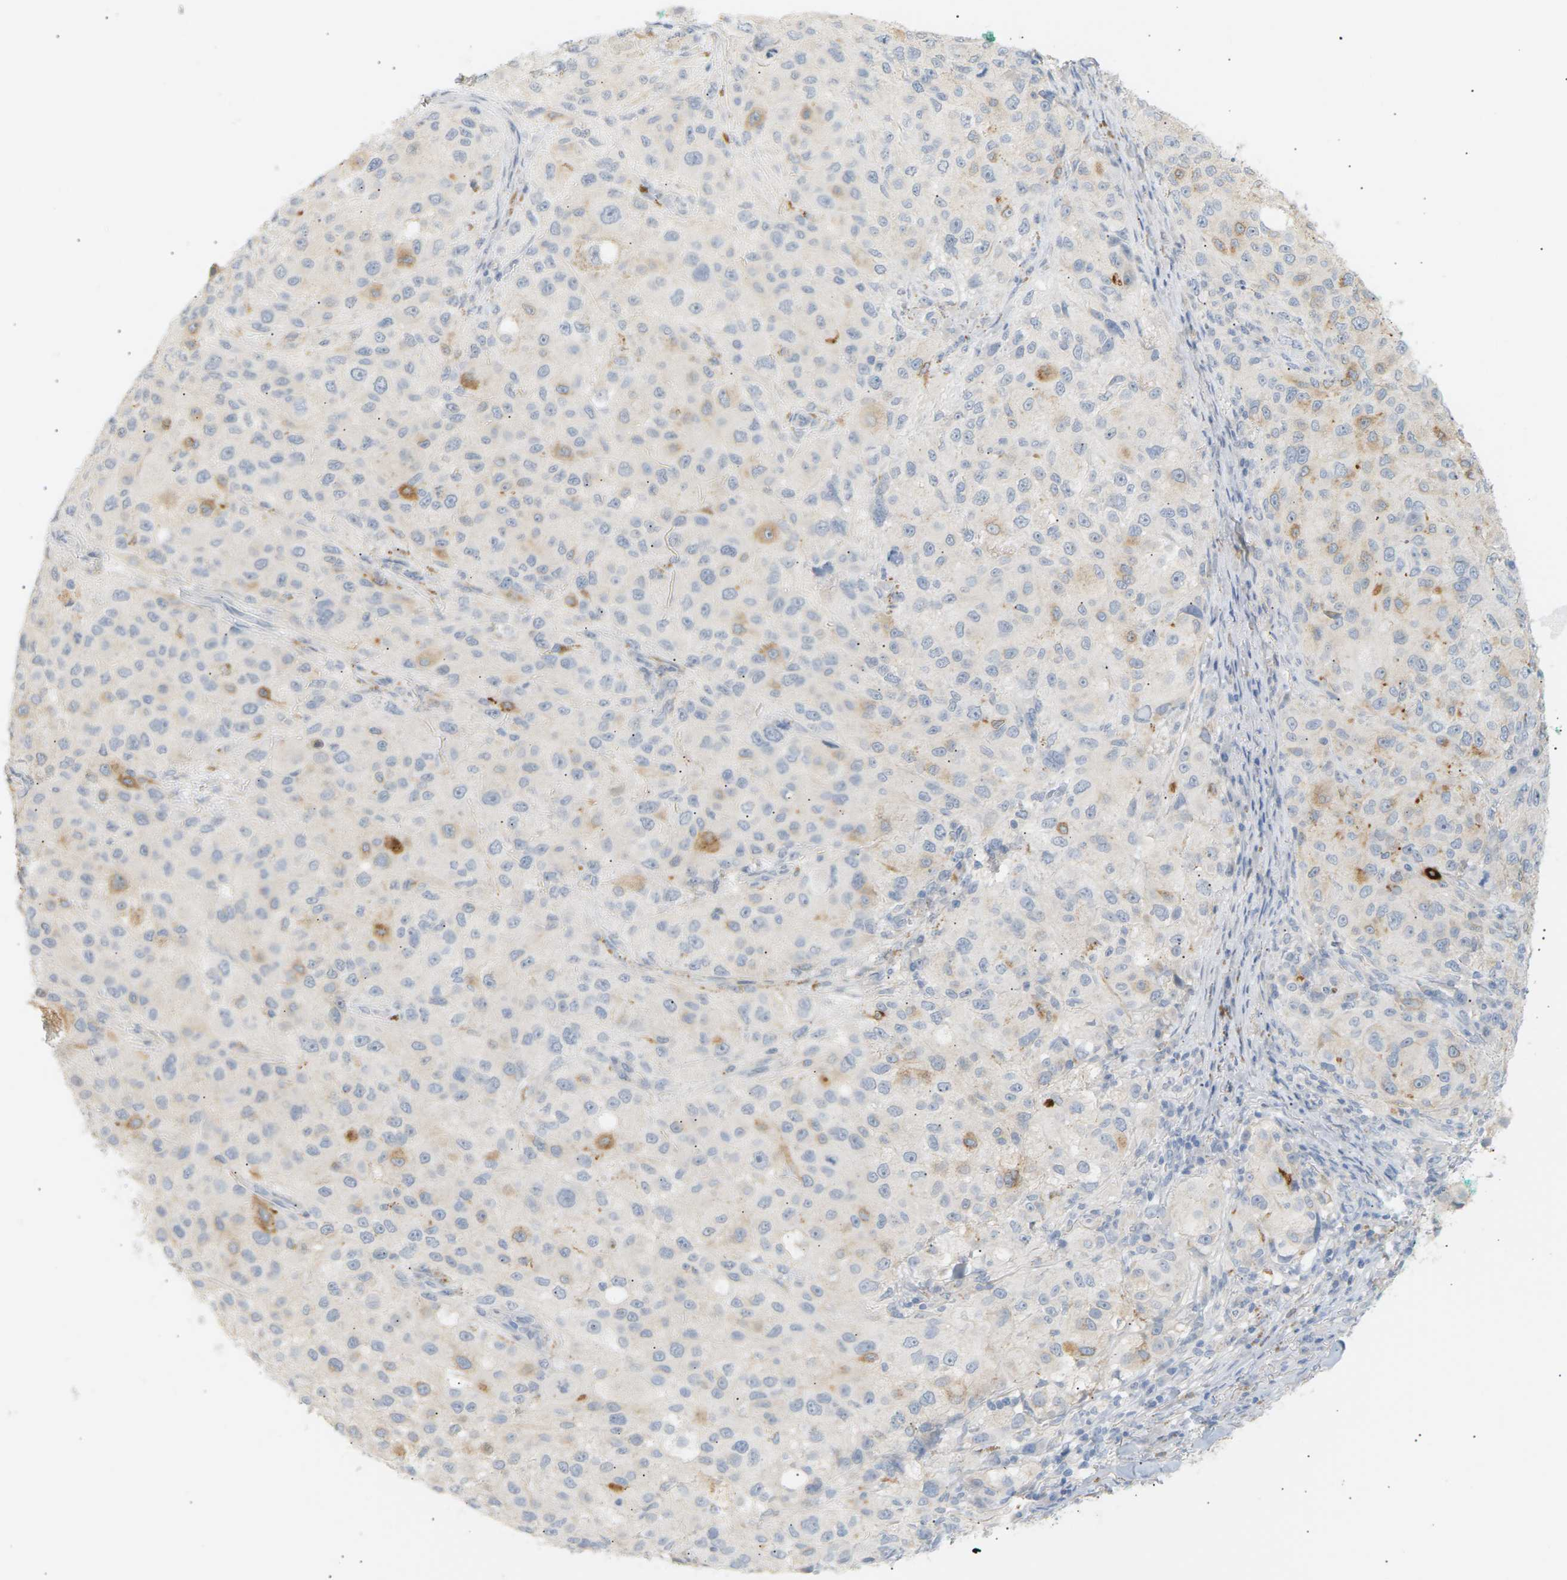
{"staining": {"intensity": "weak", "quantity": "25%-75%", "location": "cytoplasmic/membranous"}, "tissue": "melanoma", "cell_type": "Tumor cells", "image_type": "cancer", "snomed": [{"axis": "morphology", "description": "Necrosis, NOS"}, {"axis": "morphology", "description": "Malignant melanoma, NOS"}, {"axis": "topography", "description": "Skin"}], "caption": "A photomicrograph showing weak cytoplasmic/membranous positivity in about 25%-75% of tumor cells in malignant melanoma, as visualized by brown immunohistochemical staining.", "gene": "CLU", "patient": {"sex": "female", "age": 87}}